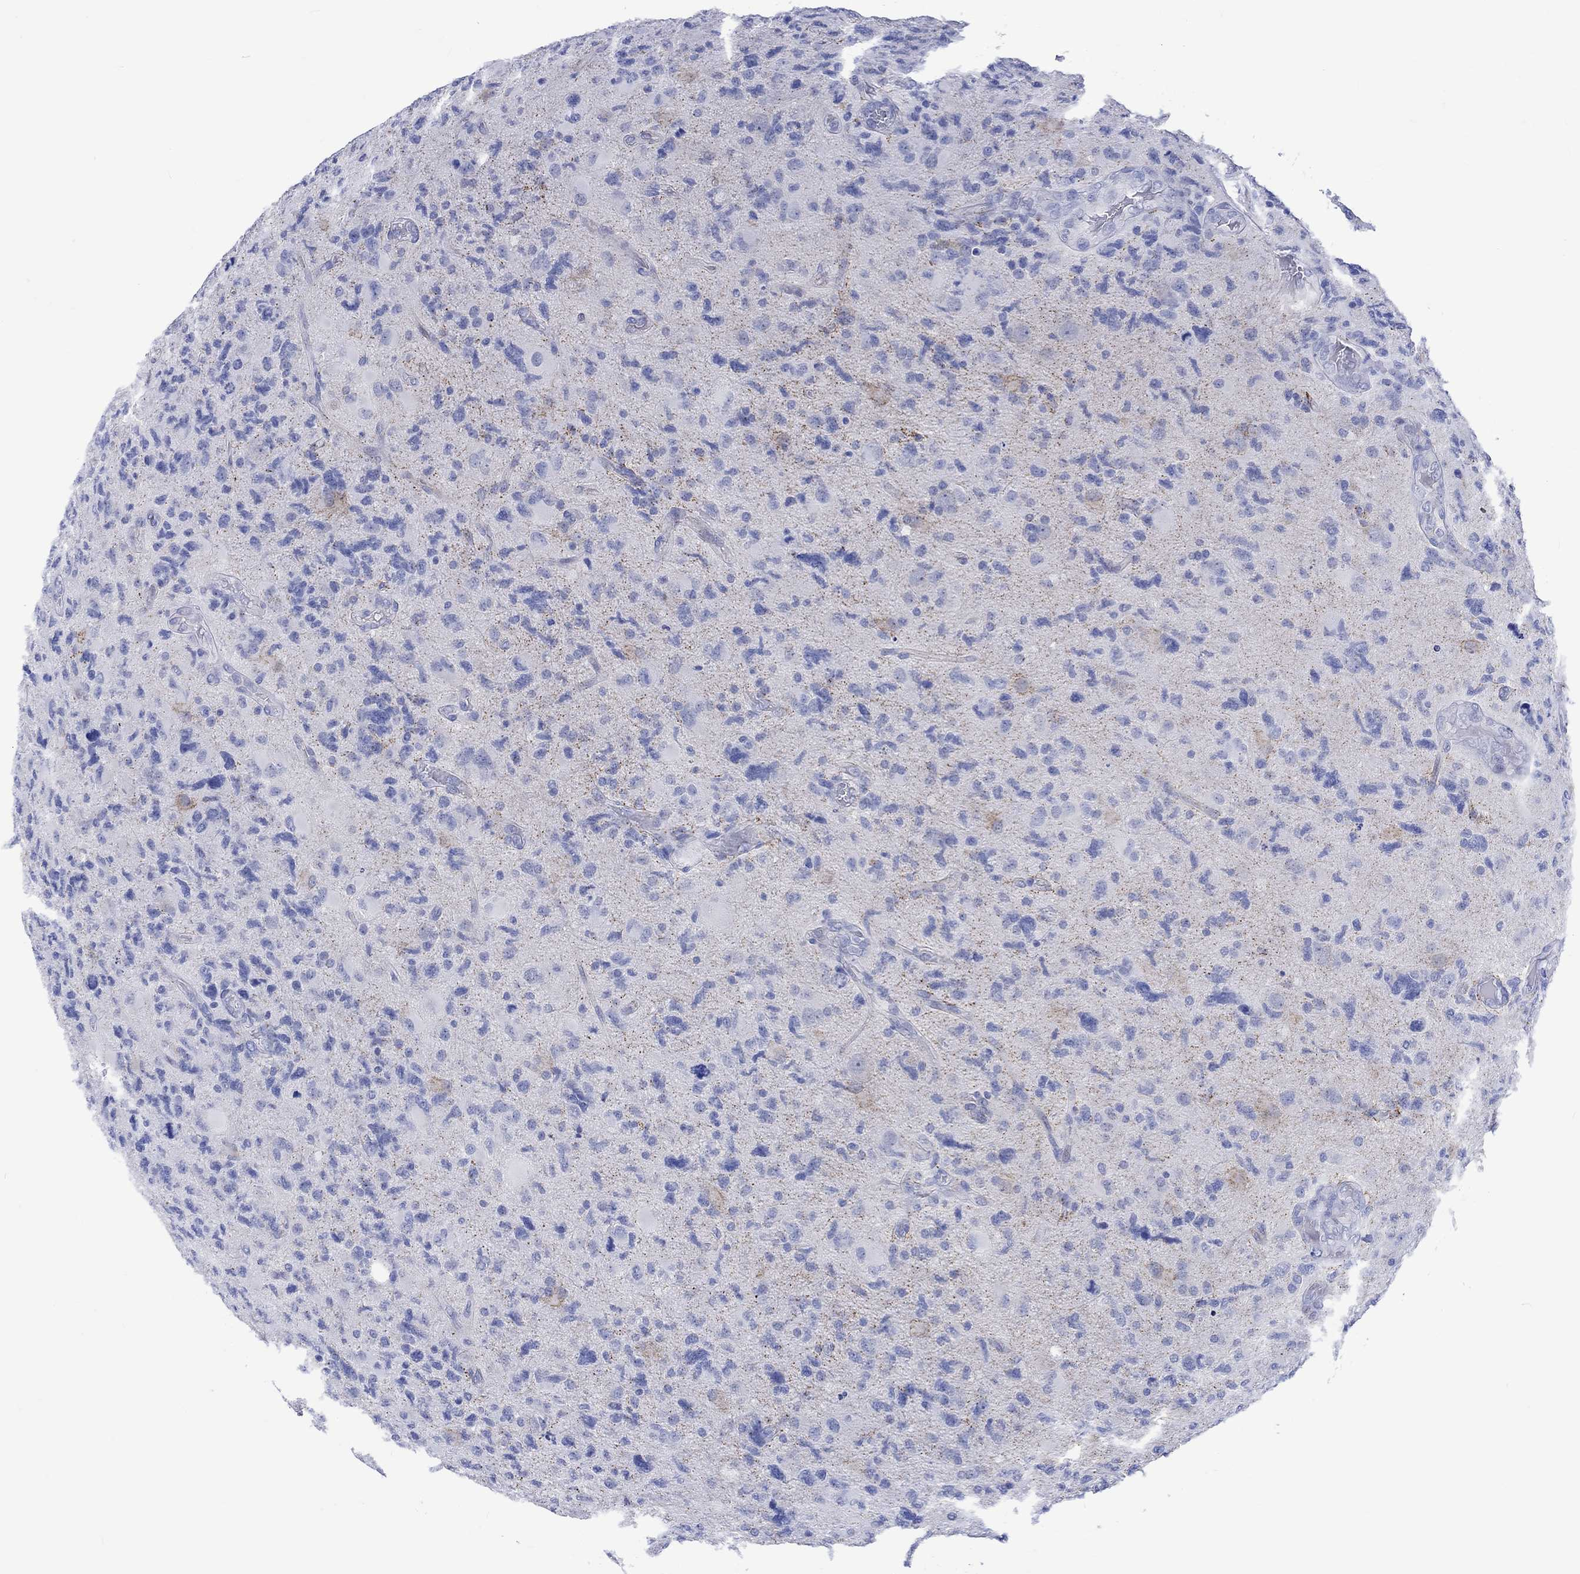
{"staining": {"intensity": "negative", "quantity": "none", "location": "none"}, "tissue": "glioma", "cell_type": "Tumor cells", "image_type": "cancer", "snomed": [{"axis": "morphology", "description": "Glioma, malignant, High grade"}, {"axis": "topography", "description": "Cerebral cortex"}], "caption": "Photomicrograph shows no significant protein positivity in tumor cells of high-grade glioma (malignant).", "gene": "KLHL33", "patient": {"sex": "male", "age": 70}}